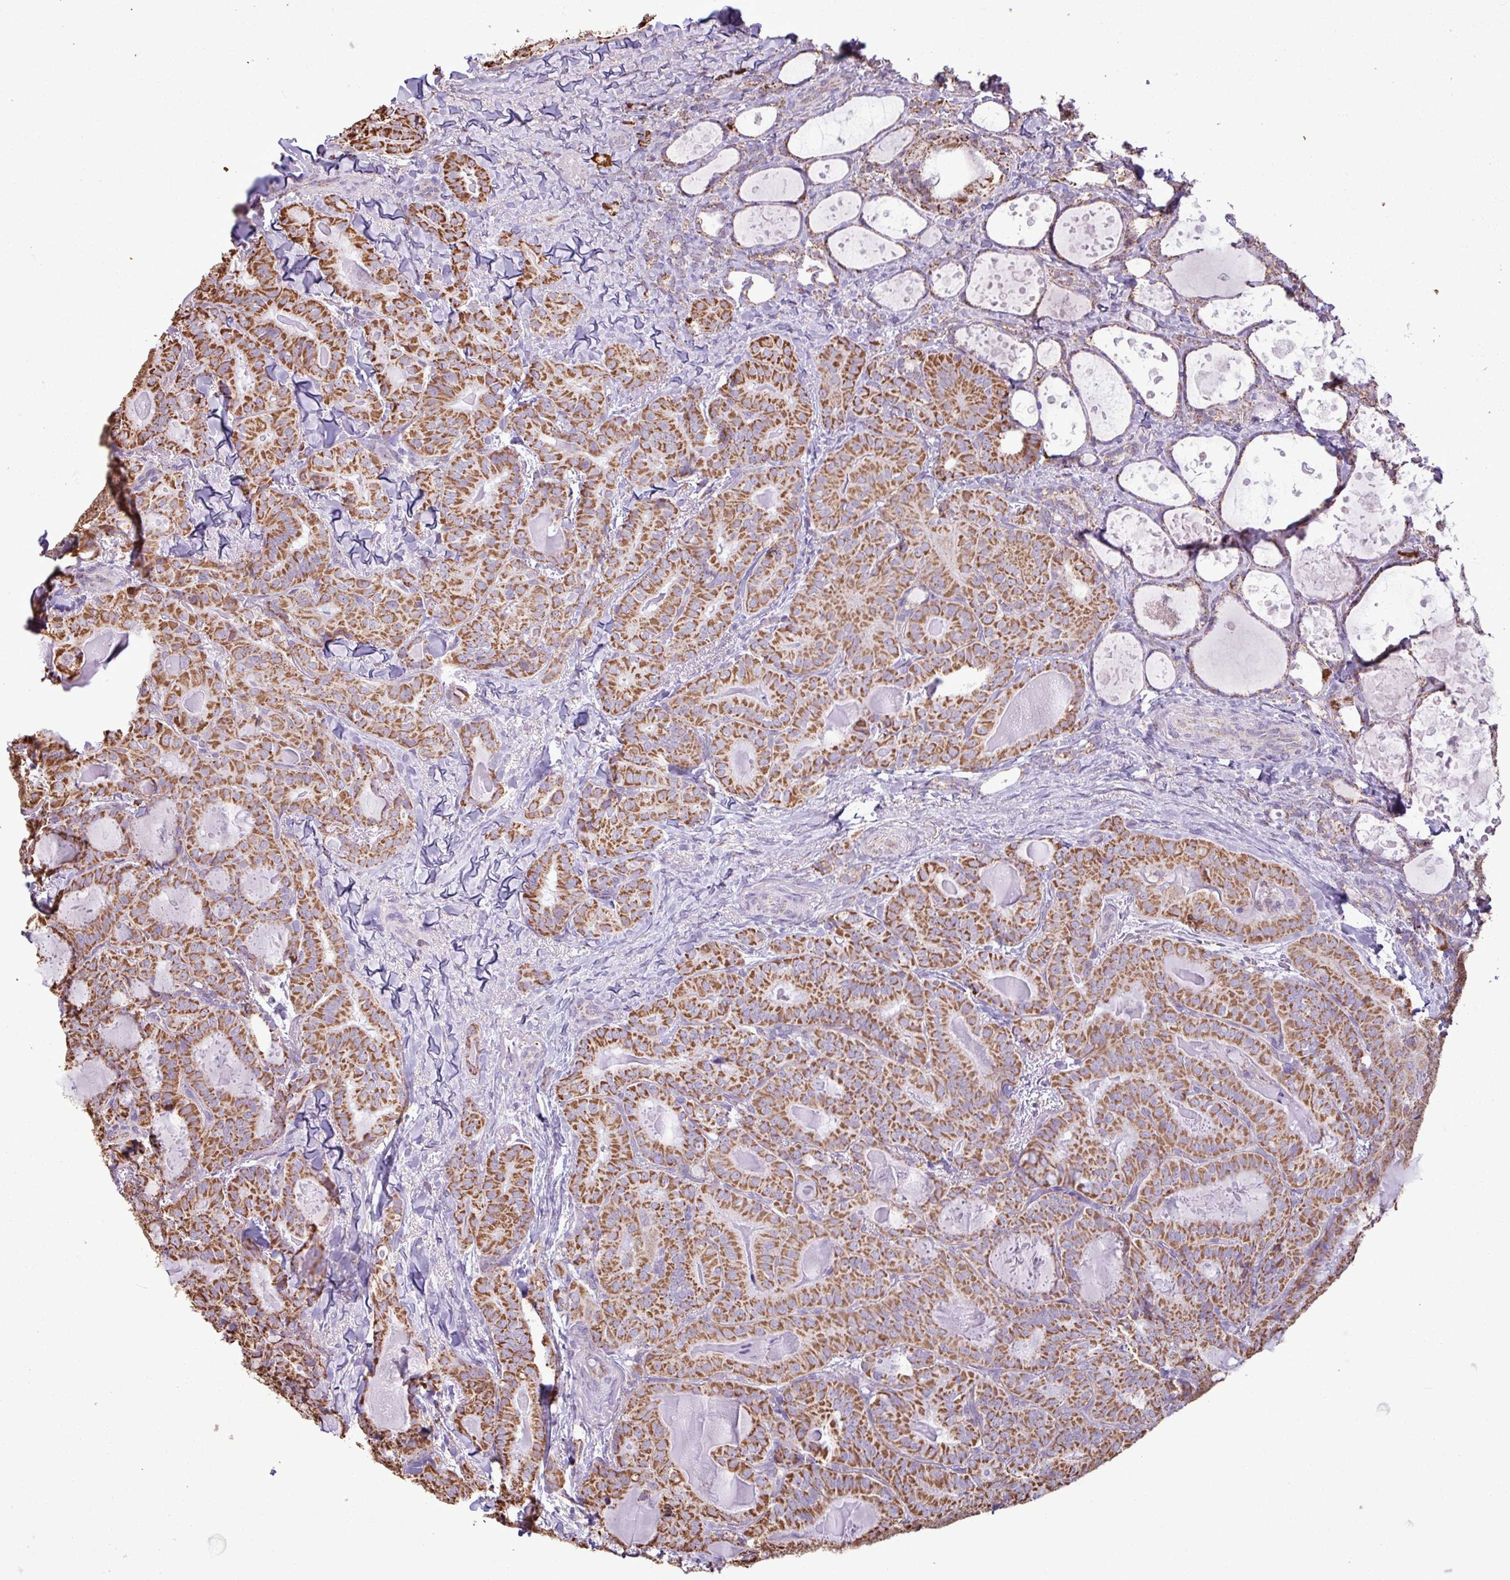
{"staining": {"intensity": "strong", "quantity": ">75%", "location": "cytoplasmic/membranous"}, "tissue": "thyroid cancer", "cell_type": "Tumor cells", "image_type": "cancer", "snomed": [{"axis": "morphology", "description": "Papillary adenocarcinoma, NOS"}, {"axis": "topography", "description": "Thyroid gland"}], "caption": "Thyroid cancer was stained to show a protein in brown. There is high levels of strong cytoplasmic/membranous expression in about >75% of tumor cells.", "gene": "ALG8", "patient": {"sex": "female", "age": 68}}